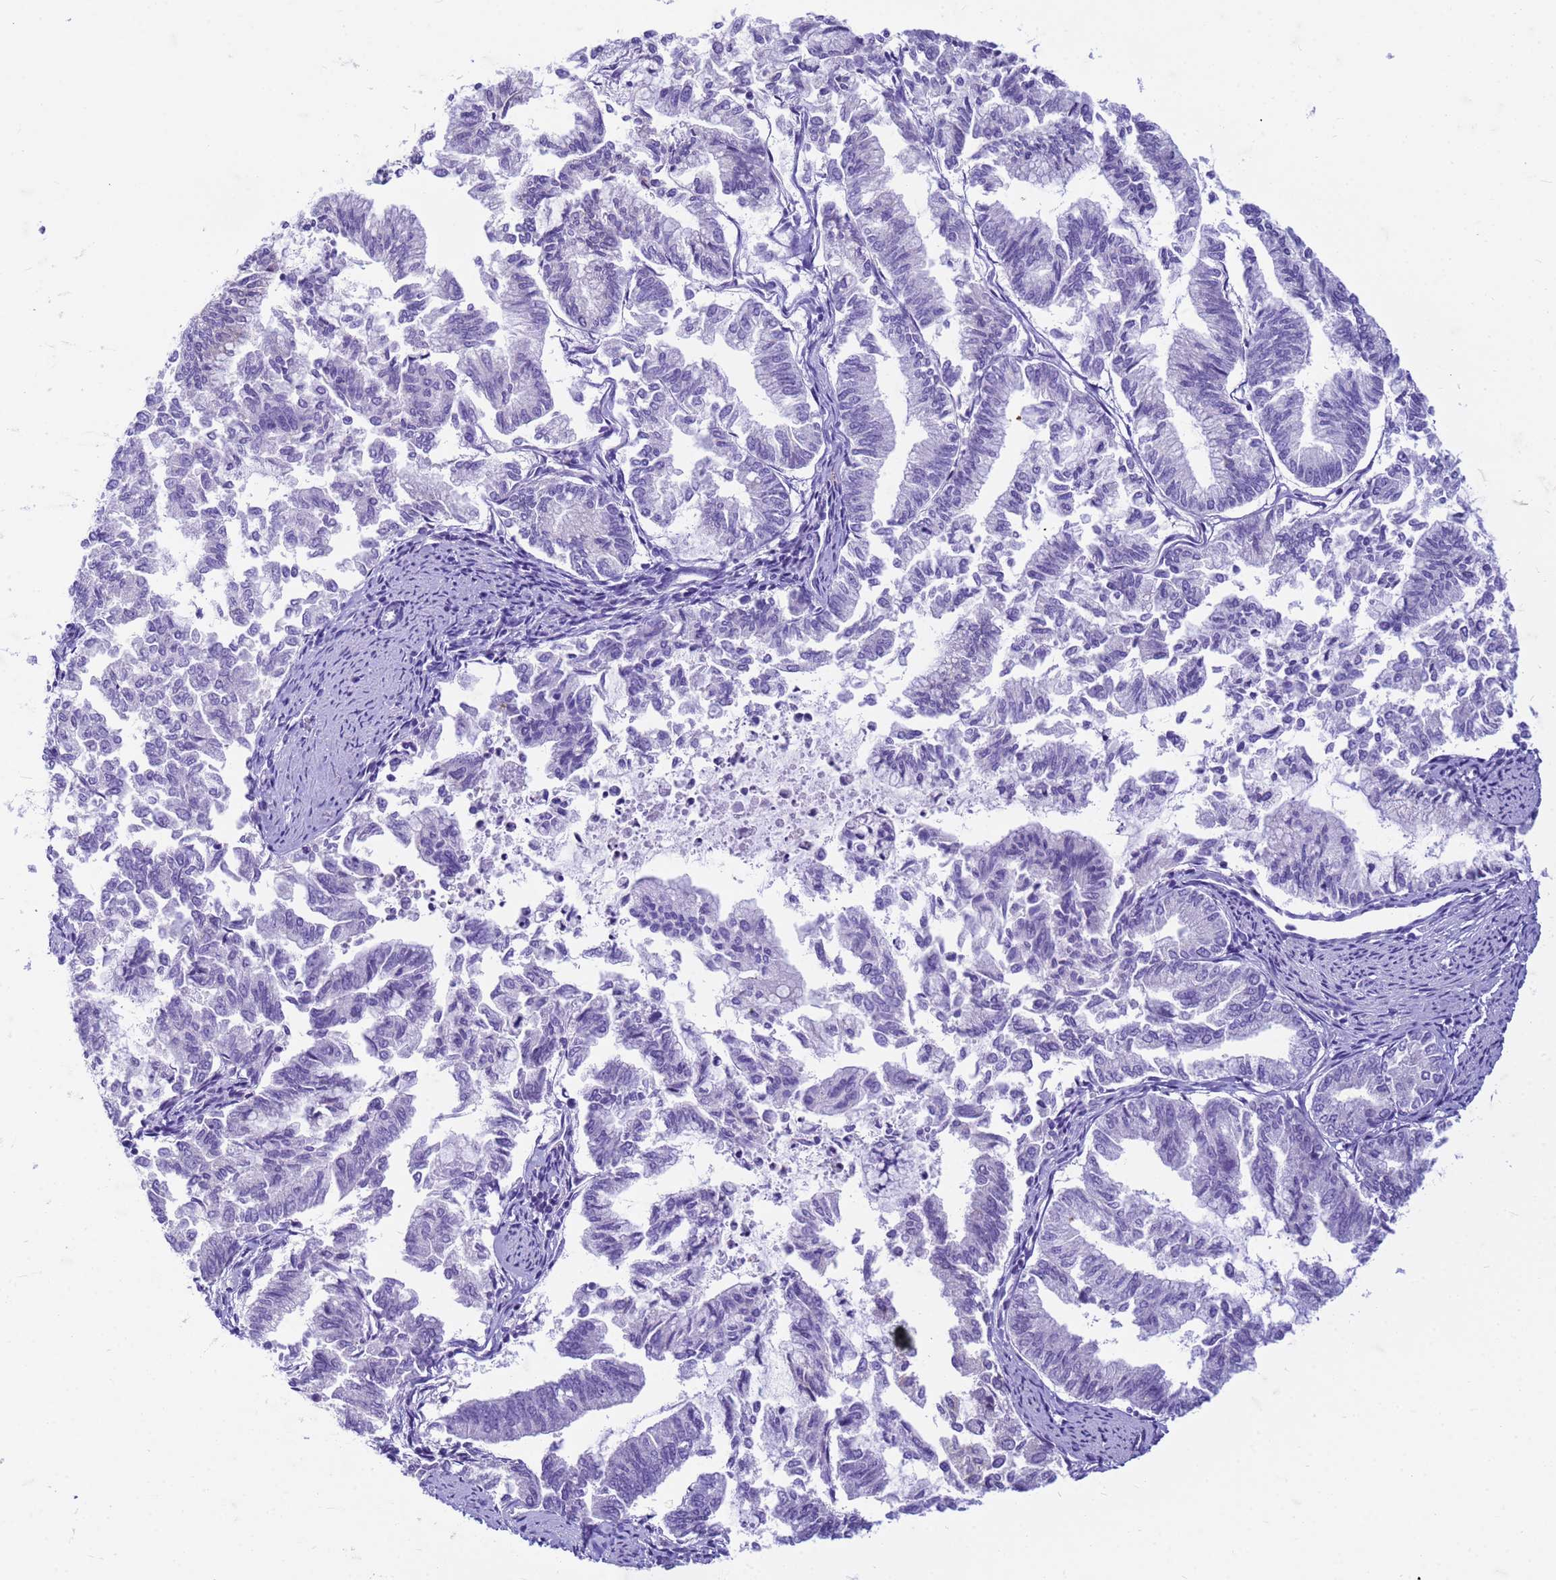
{"staining": {"intensity": "negative", "quantity": "none", "location": "none"}, "tissue": "endometrial cancer", "cell_type": "Tumor cells", "image_type": "cancer", "snomed": [{"axis": "morphology", "description": "Adenocarcinoma, NOS"}, {"axis": "topography", "description": "Endometrium"}], "caption": "DAB immunohistochemical staining of endometrial cancer (adenocarcinoma) shows no significant expression in tumor cells.", "gene": "CFAP100", "patient": {"sex": "female", "age": 79}}